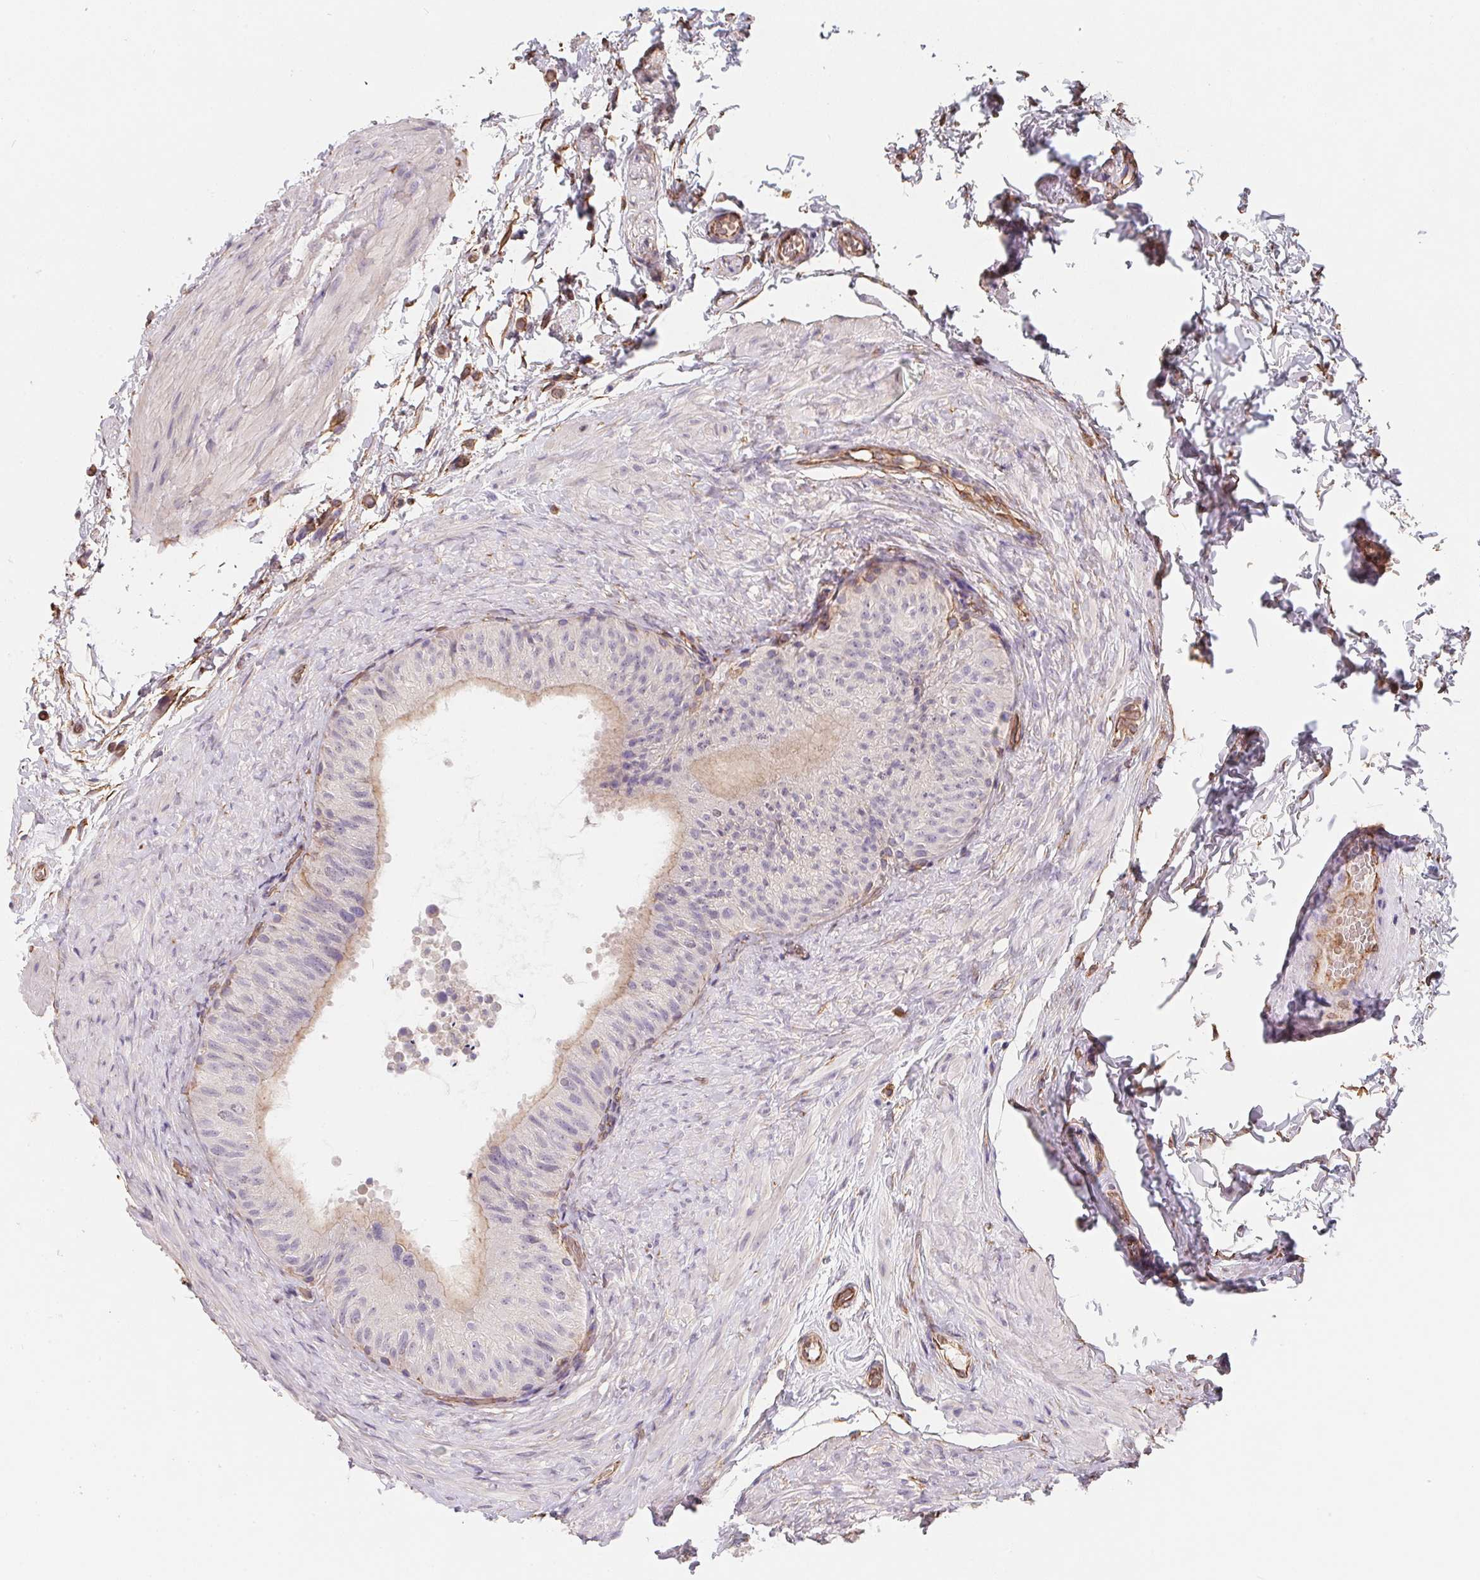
{"staining": {"intensity": "weak", "quantity": "<25%", "location": "cytoplasmic/membranous"}, "tissue": "epididymis", "cell_type": "Glandular cells", "image_type": "normal", "snomed": [{"axis": "morphology", "description": "Normal tissue, NOS"}, {"axis": "topography", "description": "Epididymis, spermatic cord, NOS"}, {"axis": "topography", "description": "Epididymis"}], "caption": "This is an IHC photomicrograph of normal human epididymis. There is no staining in glandular cells.", "gene": "TBKBP1", "patient": {"sex": "male", "age": 31}}